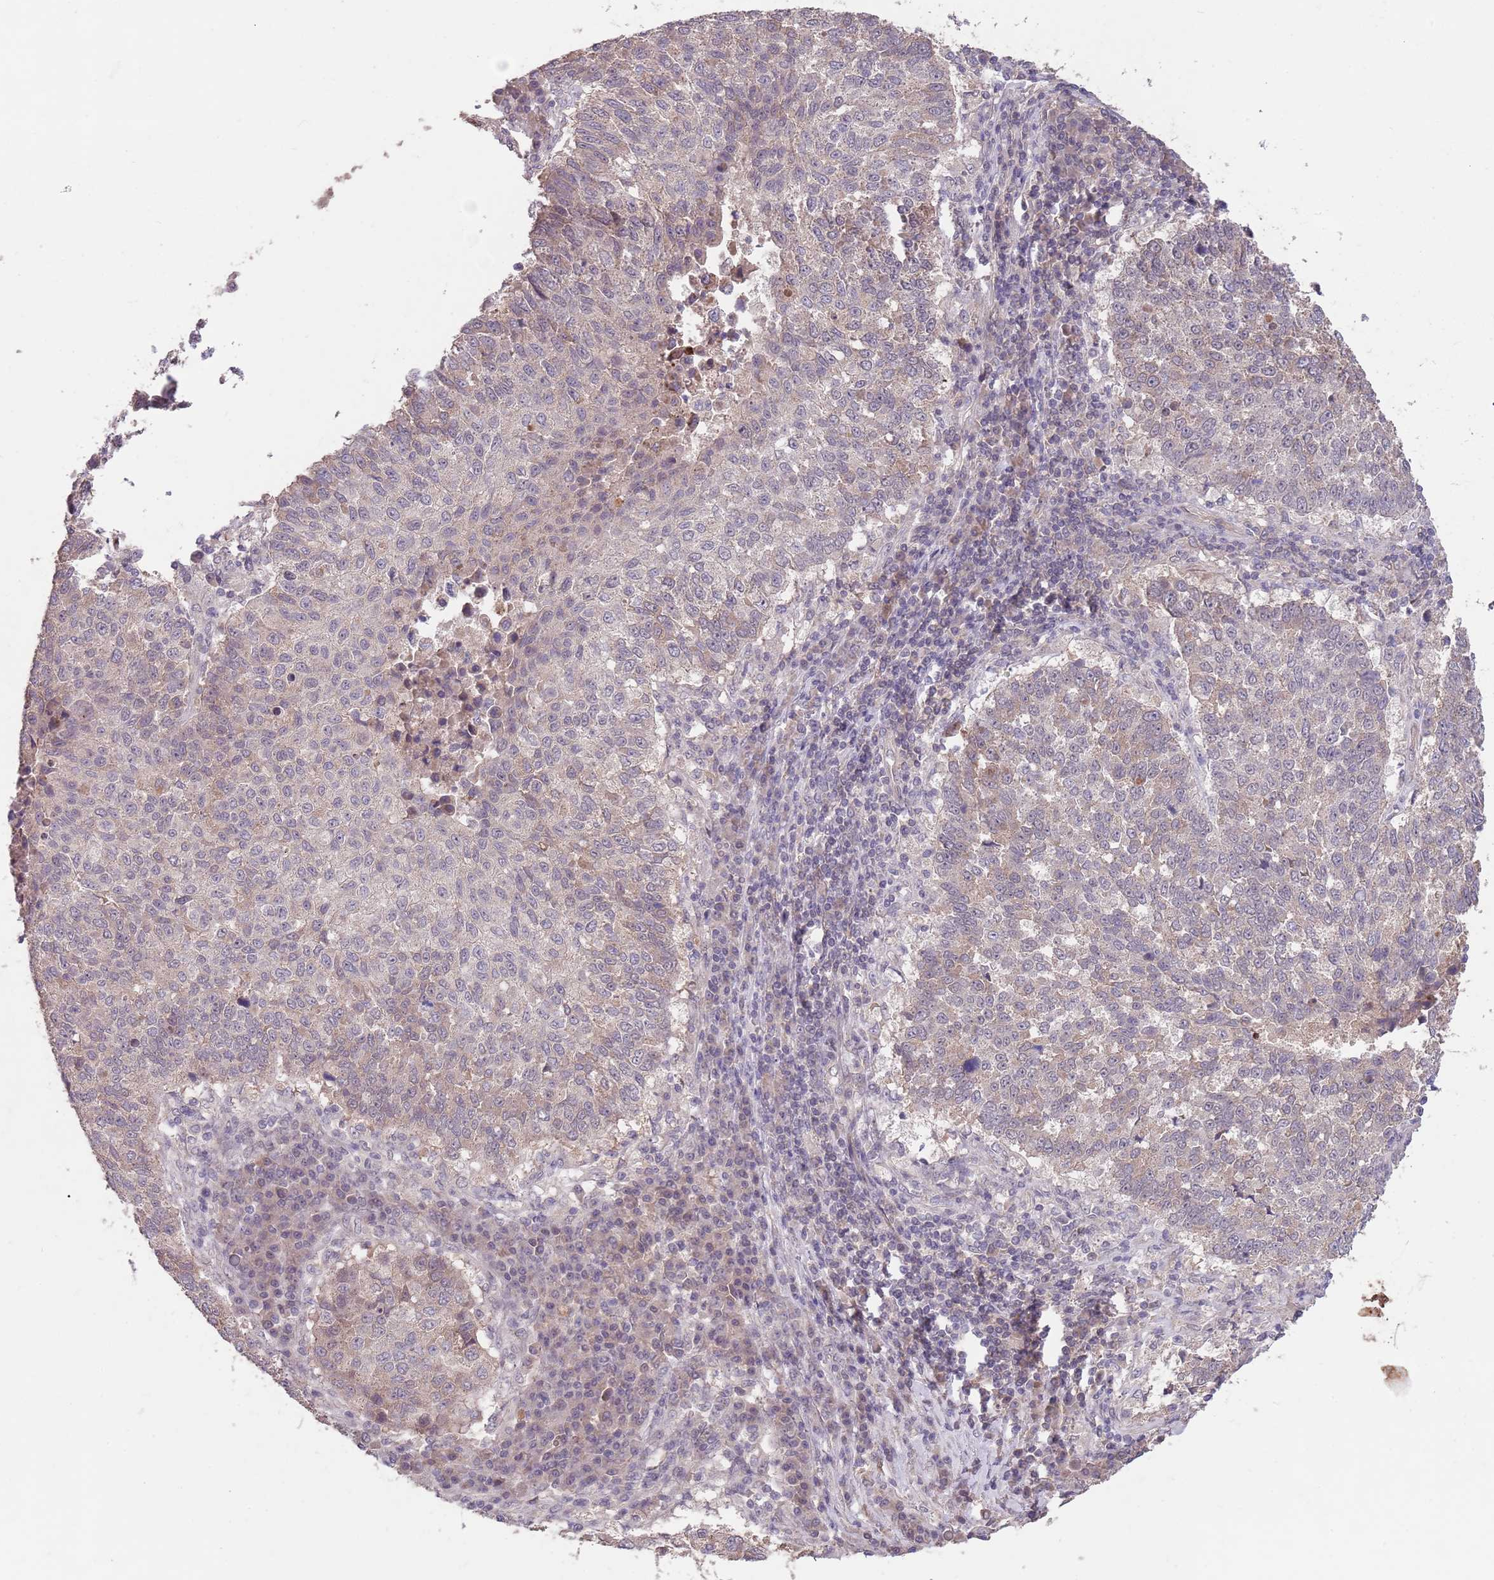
{"staining": {"intensity": "weak", "quantity": "25%-75%", "location": "cytoplasmic/membranous"}, "tissue": "lung cancer", "cell_type": "Tumor cells", "image_type": "cancer", "snomed": [{"axis": "morphology", "description": "Squamous cell carcinoma, NOS"}, {"axis": "topography", "description": "Lung"}], "caption": "IHC micrograph of lung cancer (squamous cell carcinoma) stained for a protein (brown), which shows low levels of weak cytoplasmic/membranous expression in about 25%-75% of tumor cells.", "gene": "MEI1", "patient": {"sex": "male", "age": 73}}